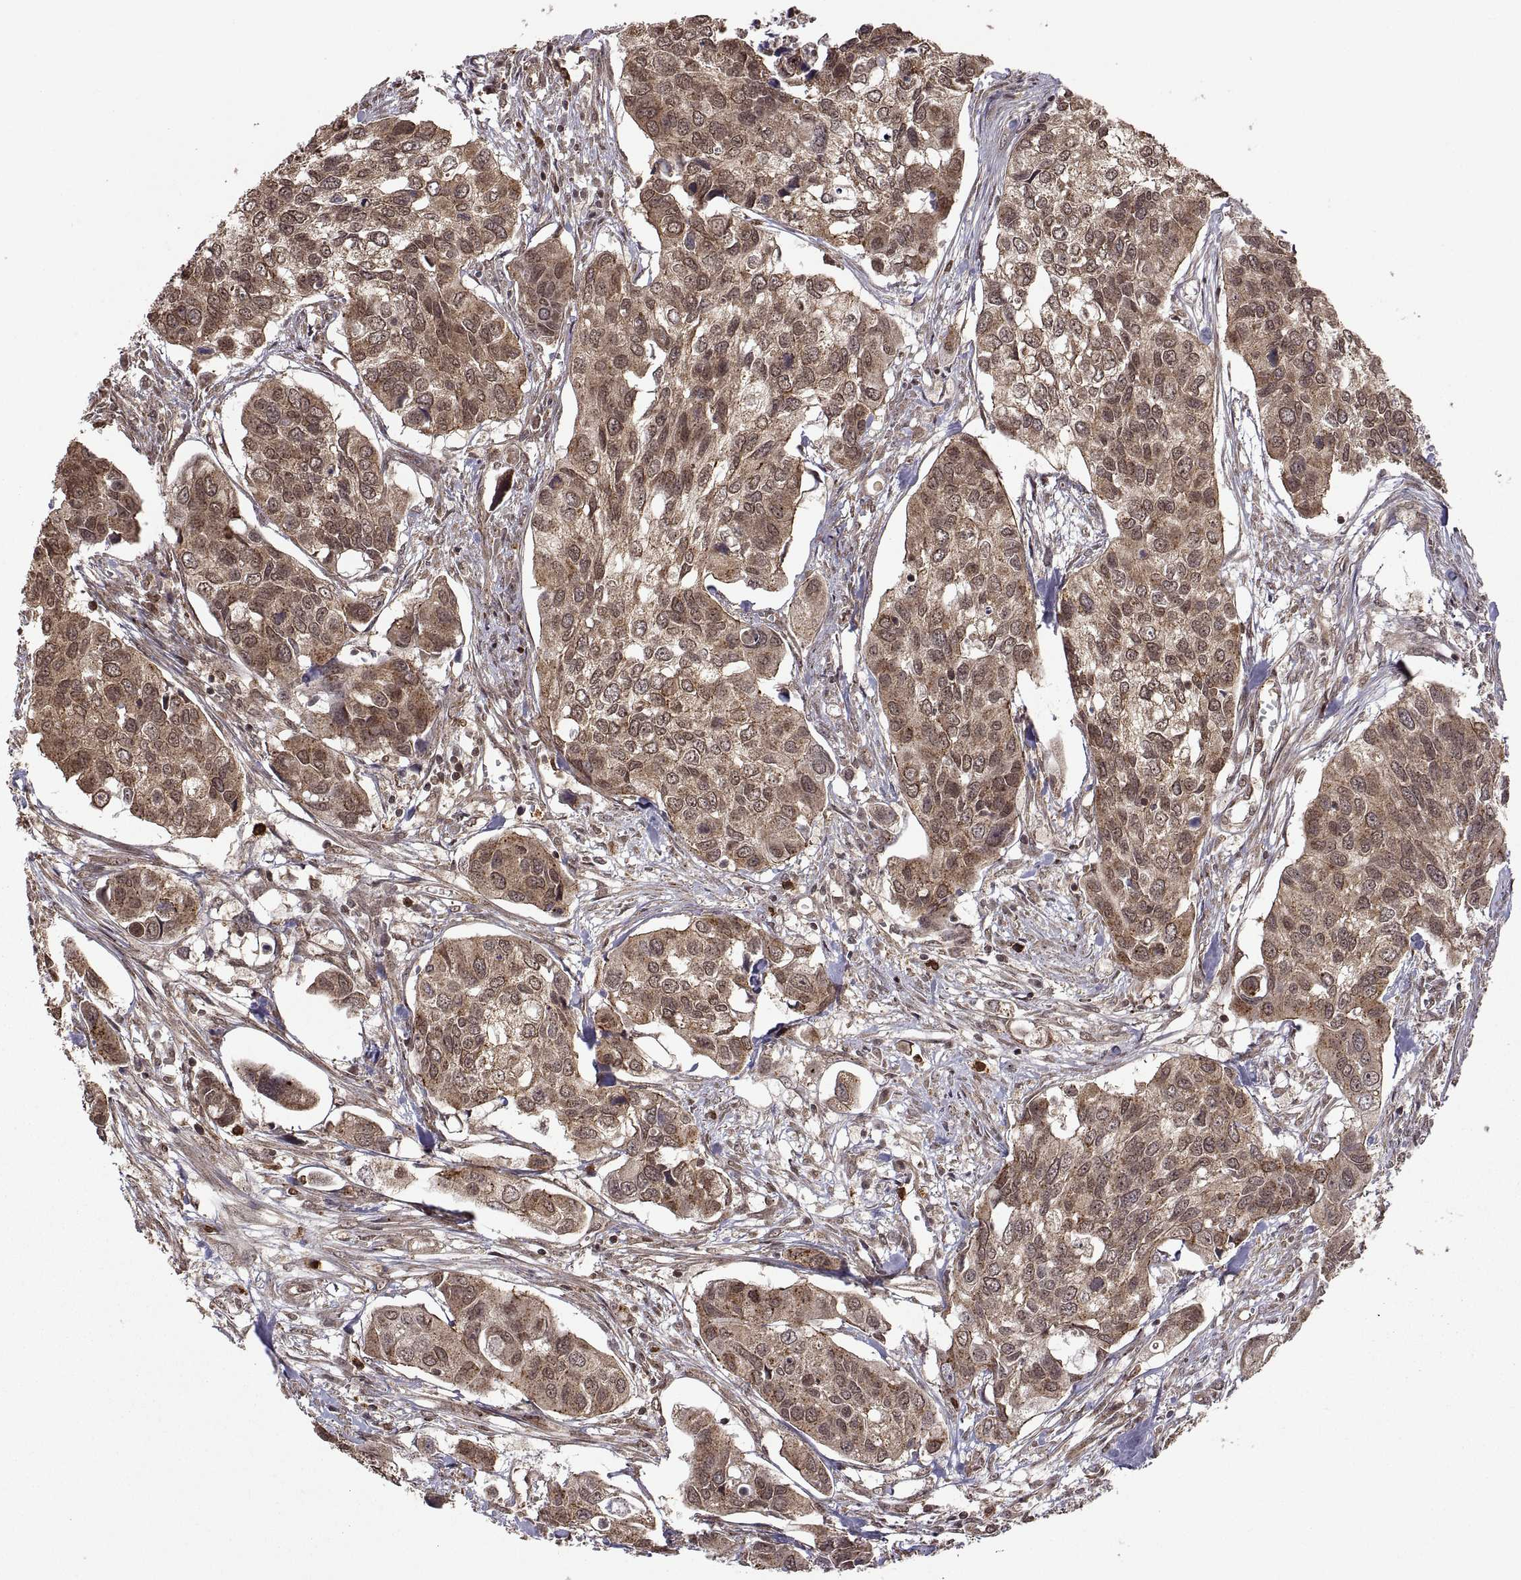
{"staining": {"intensity": "moderate", "quantity": ">75%", "location": "cytoplasmic/membranous"}, "tissue": "urothelial cancer", "cell_type": "Tumor cells", "image_type": "cancer", "snomed": [{"axis": "morphology", "description": "Urothelial carcinoma, High grade"}, {"axis": "topography", "description": "Urinary bladder"}], "caption": "This micrograph shows IHC staining of human urothelial cancer, with medium moderate cytoplasmic/membranous expression in about >75% of tumor cells.", "gene": "ZNRF2", "patient": {"sex": "male", "age": 60}}